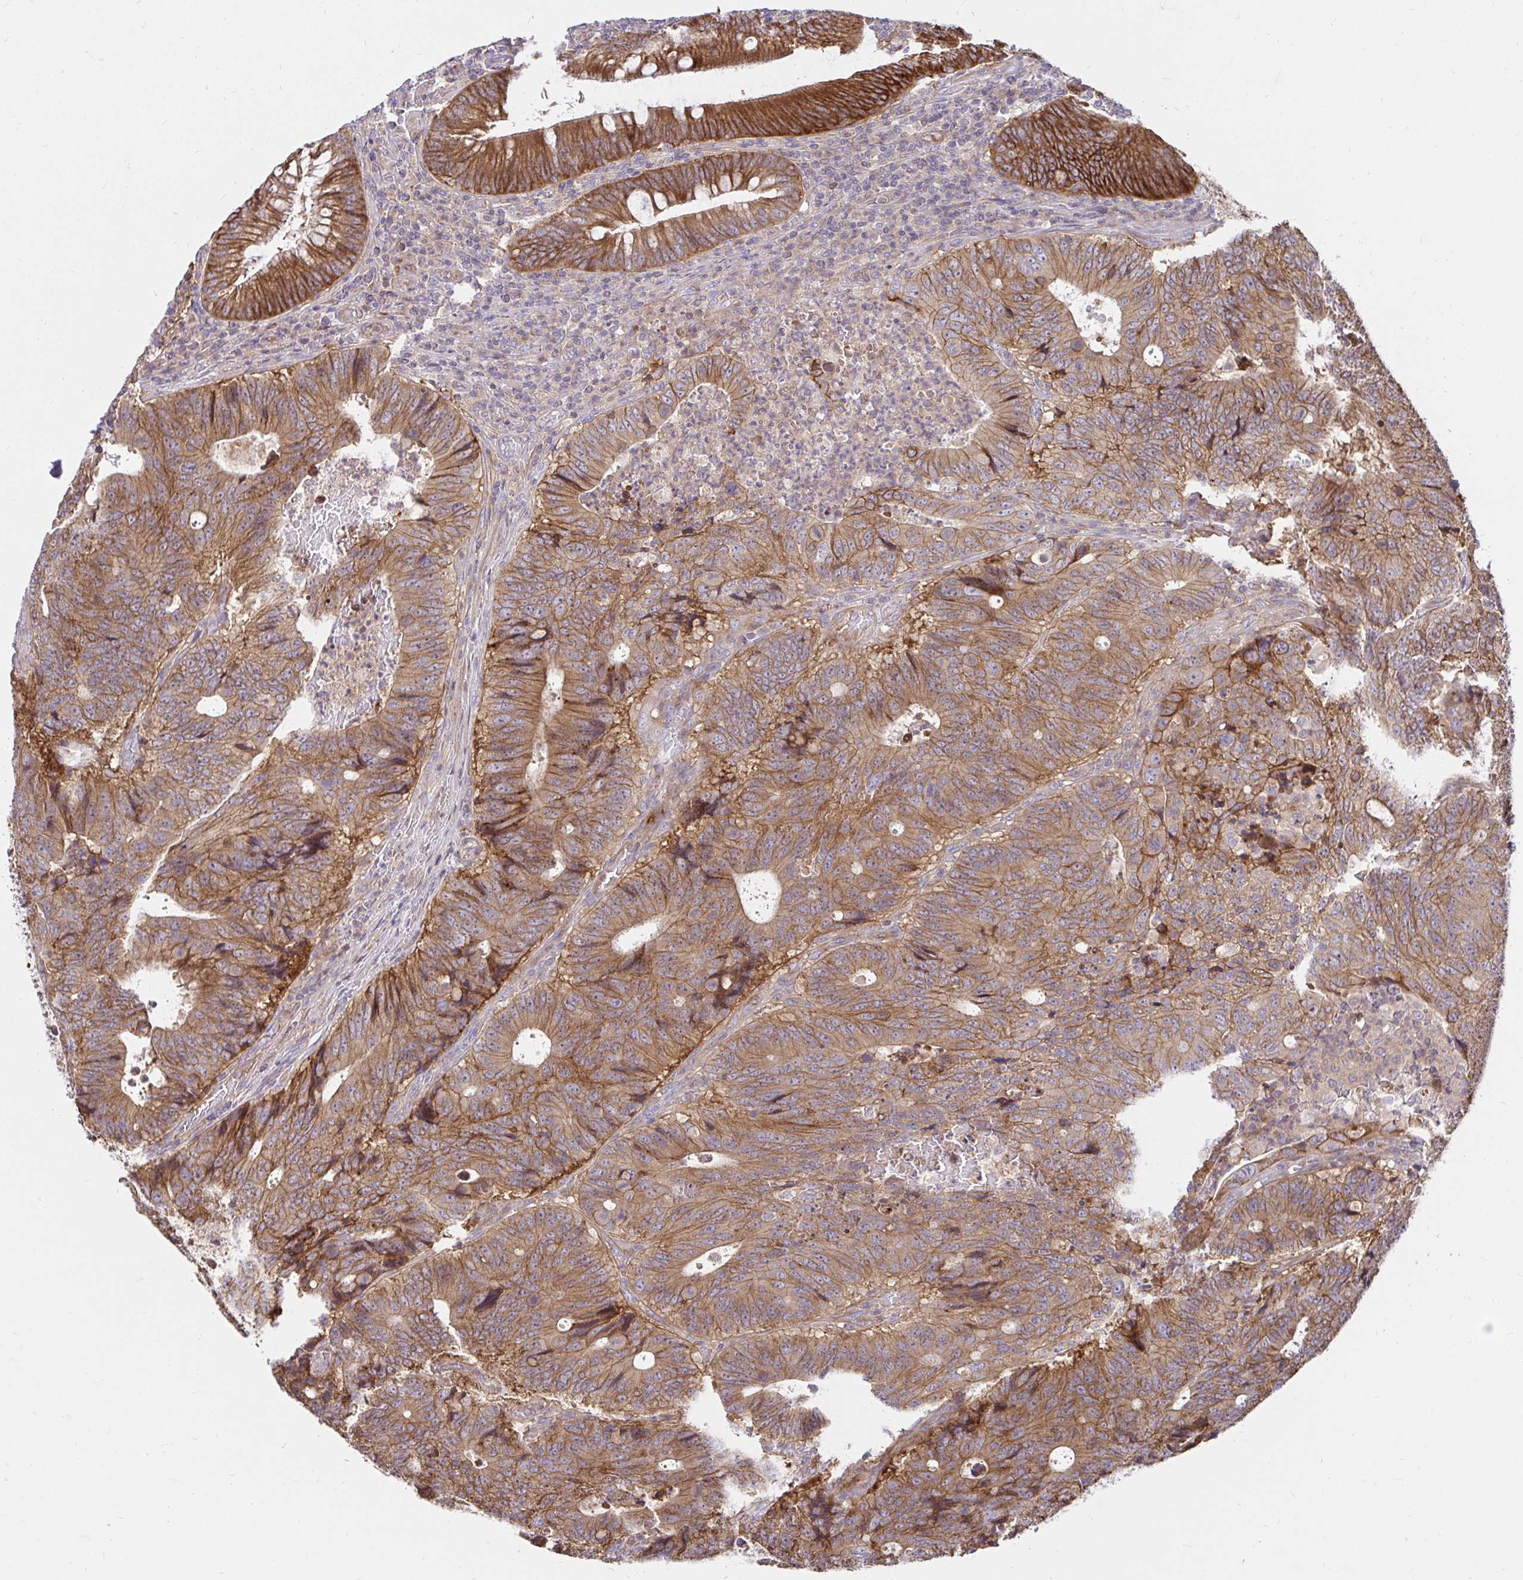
{"staining": {"intensity": "moderate", "quantity": ">75%", "location": "cytoplasmic/membranous"}, "tissue": "colorectal cancer", "cell_type": "Tumor cells", "image_type": "cancer", "snomed": [{"axis": "morphology", "description": "Adenocarcinoma, NOS"}, {"axis": "topography", "description": "Colon"}], "caption": "Moderate cytoplasmic/membranous expression for a protein is present in approximately >75% of tumor cells of adenocarcinoma (colorectal) using immunohistochemistry.", "gene": "ITGA2", "patient": {"sex": "male", "age": 62}}